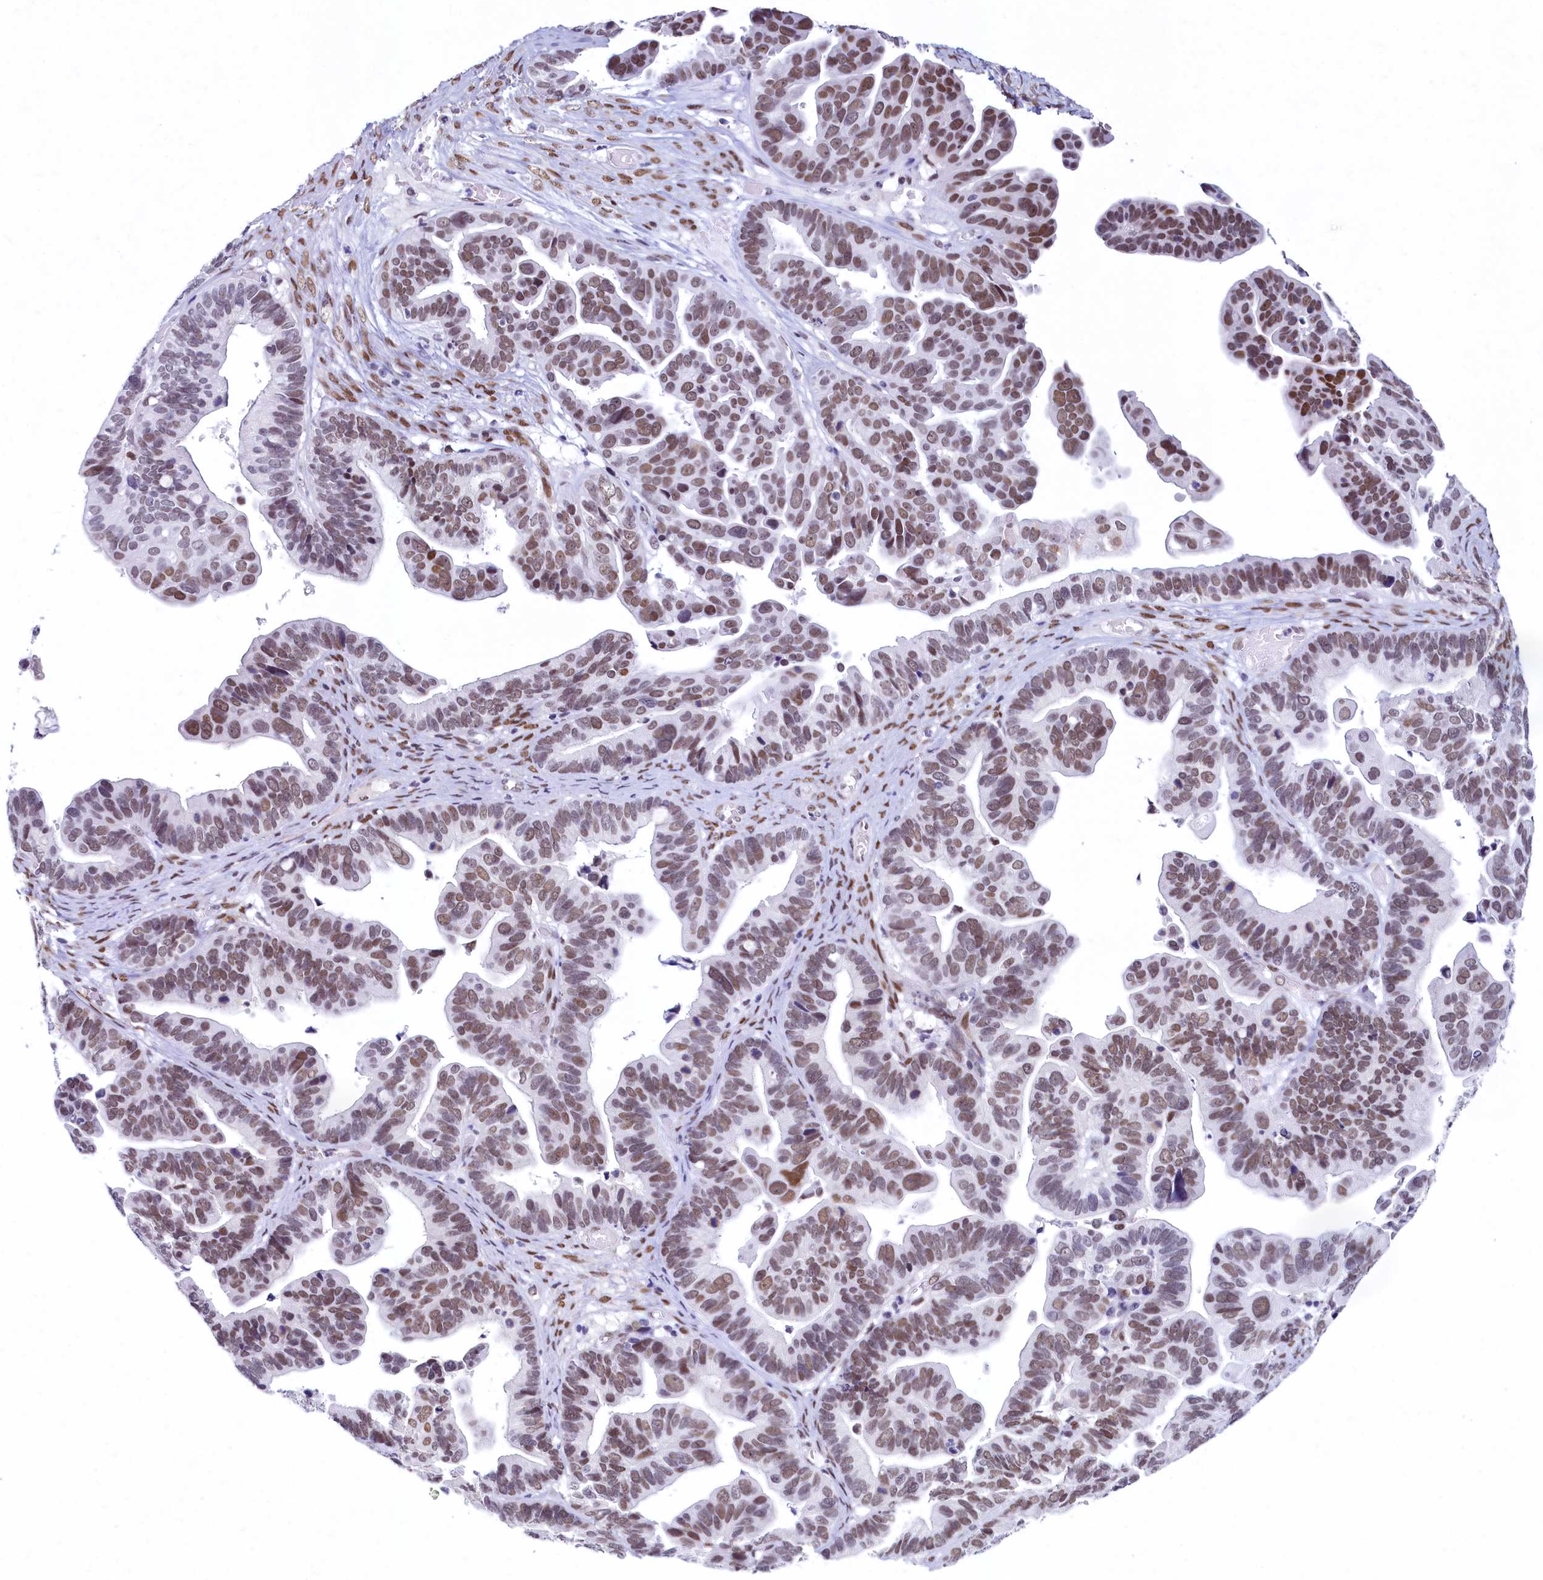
{"staining": {"intensity": "moderate", "quantity": ">75%", "location": "nuclear"}, "tissue": "ovarian cancer", "cell_type": "Tumor cells", "image_type": "cancer", "snomed": [{"axis": "morphology", "description": "Cystadenocarcinoma, serous, NOS"}, {"axis": "topography", "description": "Ovary"}], "caption": "A medium amount of moderate nuclear expression is present in about >75% of tumor cells in ovarian cancer (serous cystadenocarcinoma) tissue. (DAB = brown stain, brightfield microscopy at high magnification).", "gene": "SUGP2", "patient": {"sex": "female", "age": 56}}